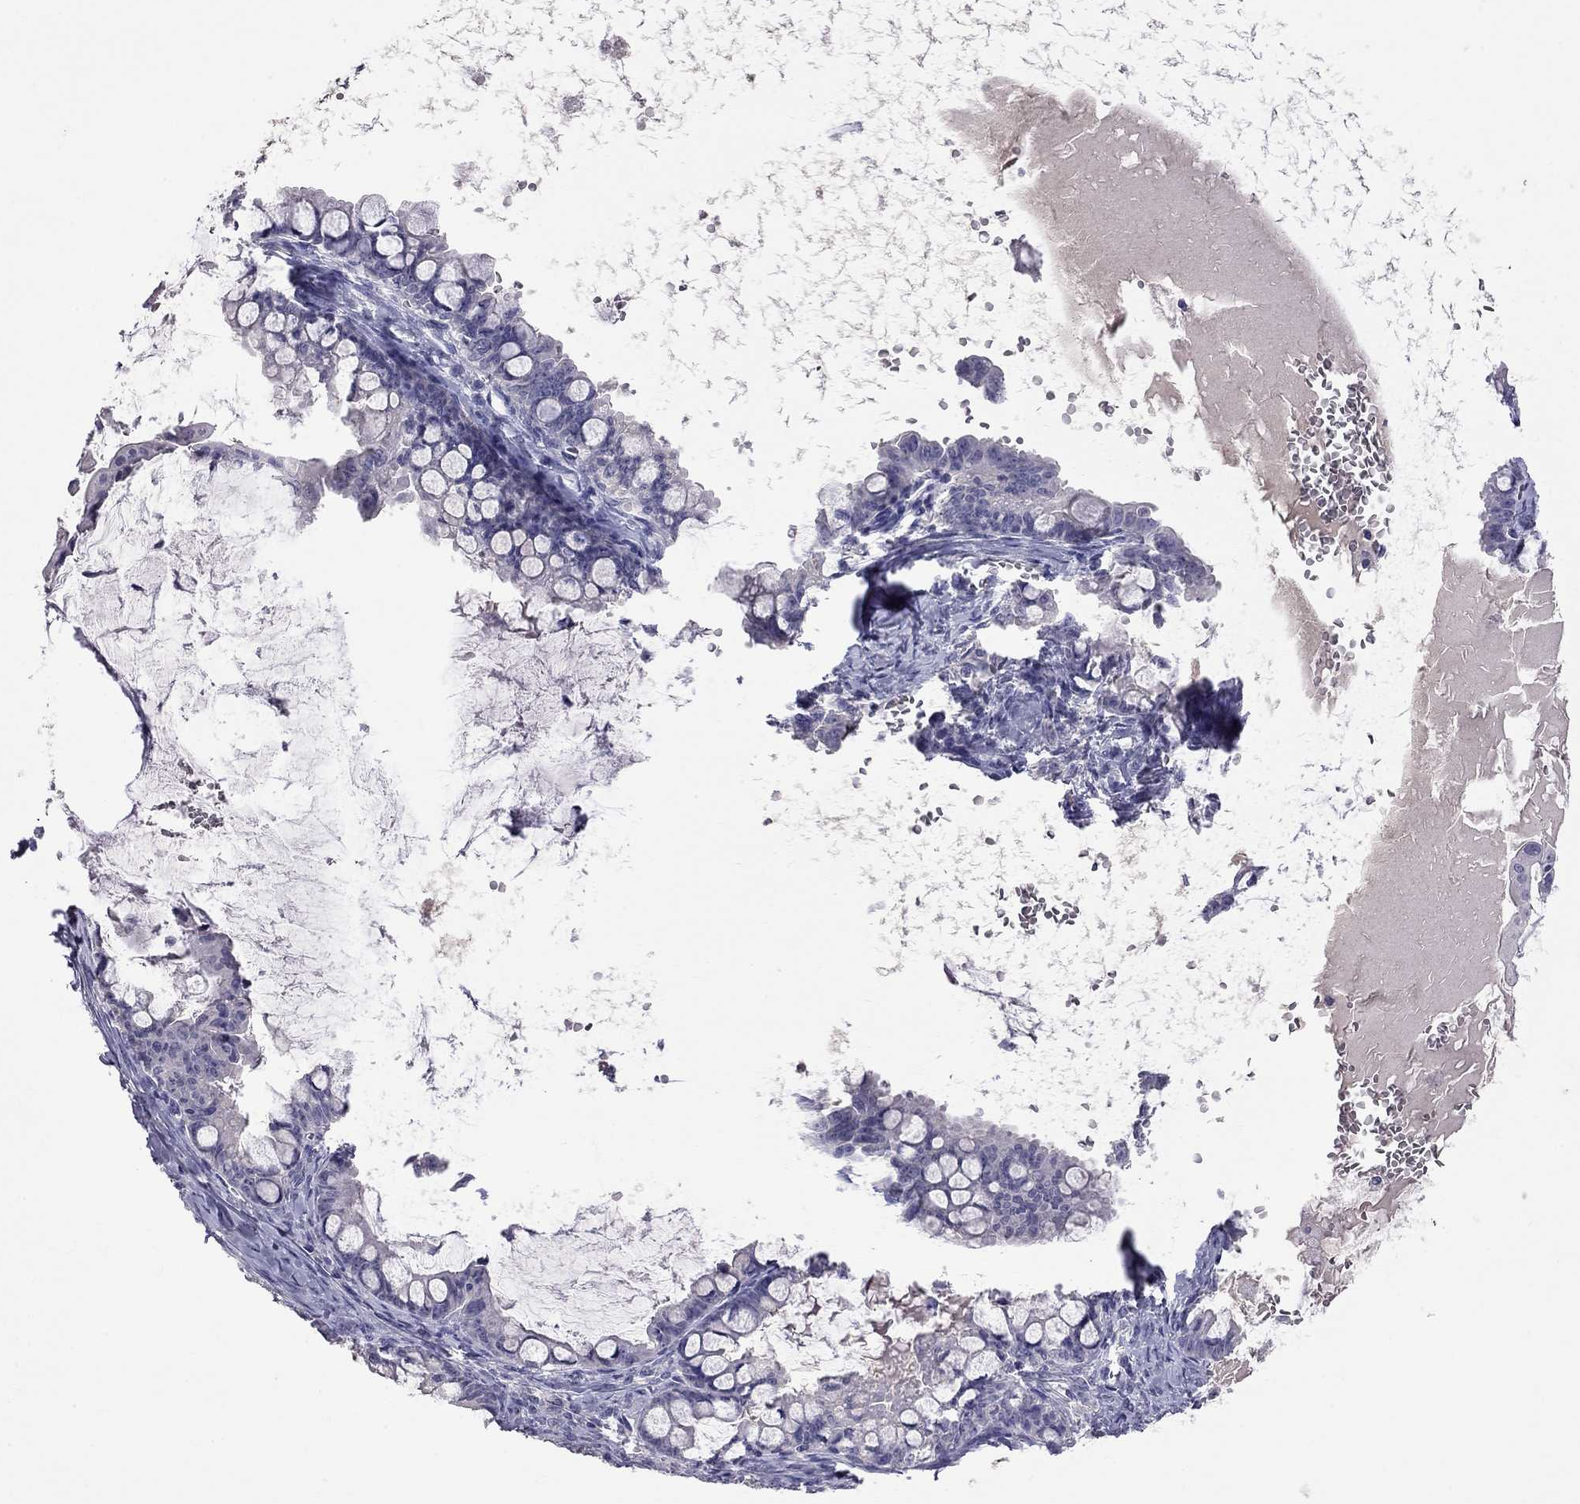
{"staining": {"intensity": "negative", "quantity": "none", "location": "none"}, "tissue": "ovarian cancer", "cell_type": "Tumor cells", "image_type": "cancer", "snomed": [{"axis": "morphology", "description": "Cystadenocarcinoma, mucinous, NOS"}, {"axis": "topography", "description": "Ovary"}], "caption": "Tumor cells show no significant protein positivity in mucinous cystadenocarcinoma (ovarian). (DAB immunohistochemistry (IHC) with hematoxylin counter stain).", "gene": "CFAP91", "patient": {"sex": "female", "age": 63}}